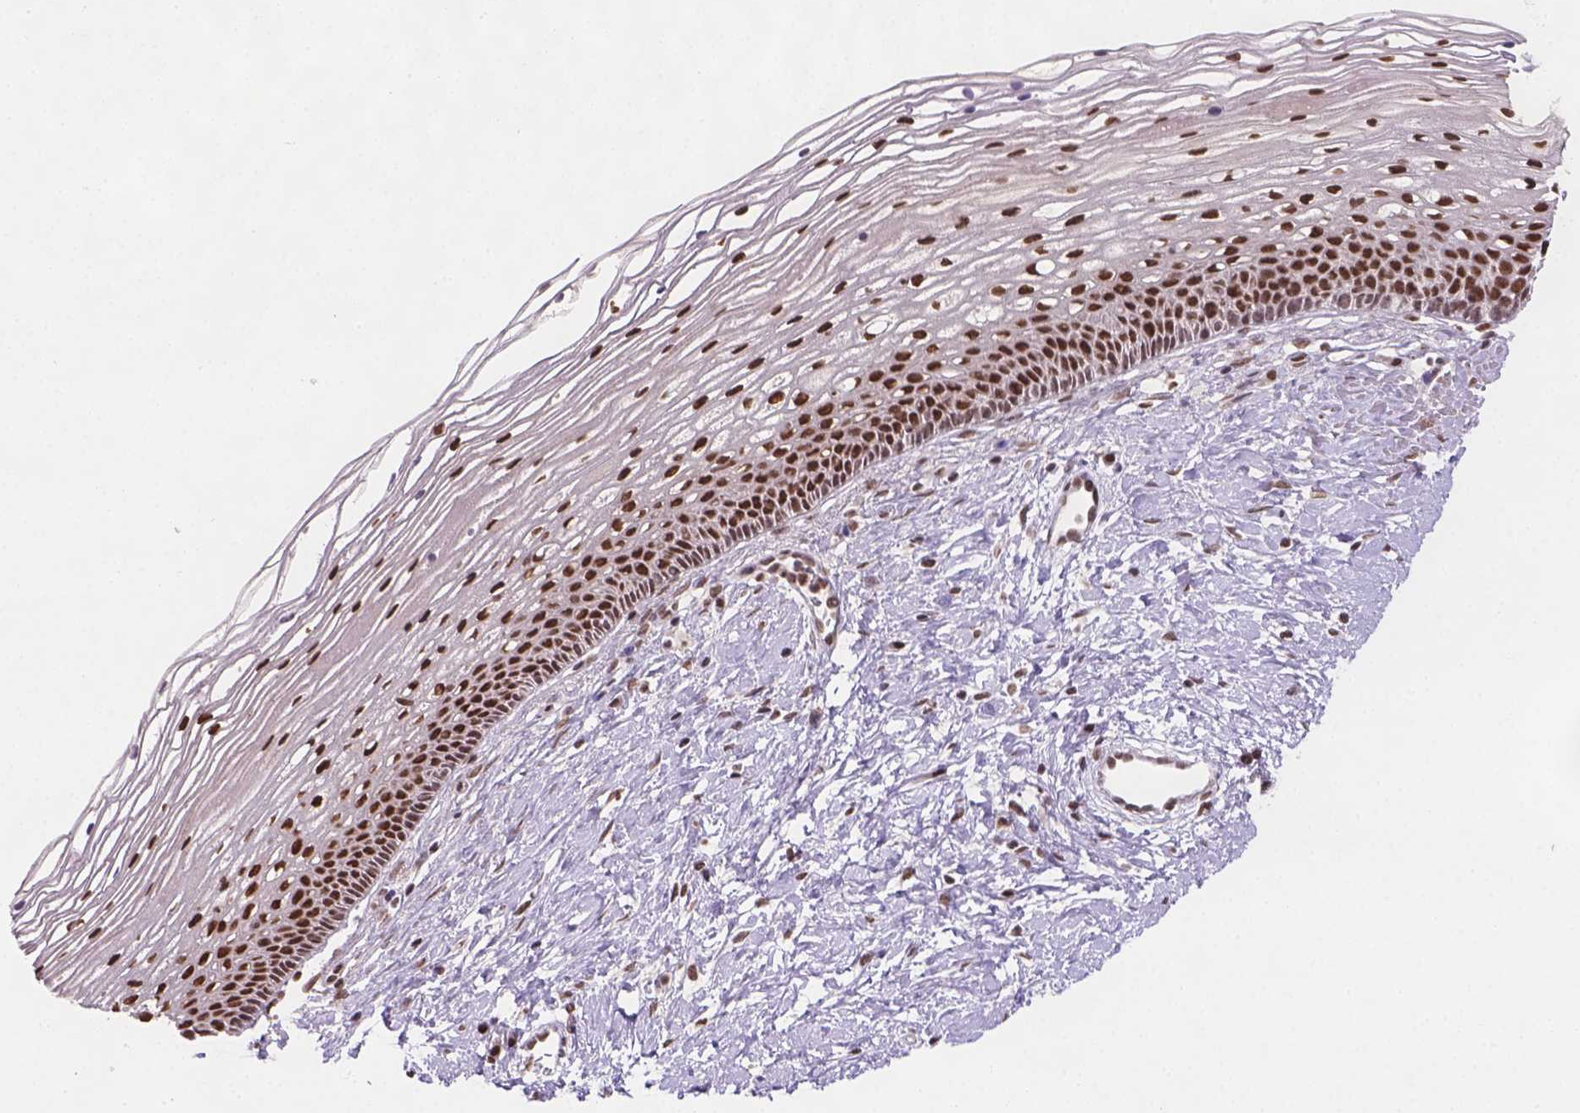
{"staining": {"intensity": "strong", "quantity": ">75%", "location": "nuclear"}, "tissue": "cervix", "cell_type": "Glandular cells", "image_type": "normal", "snomed": [{"axis": "morphology", "description": "Normal tissue, NOS"}, {"axis": "topography", "description": "Cervix"}], "caption": "IHC photomicrograph of normal cervix: cervix stained using IHC shows high levels of strong protein expression localized specifically in the nuclear of glandular cells, appearing as a nuclear brown color.", "gene": "FANCE", "patient": {"sex": "female", "age": 34}}